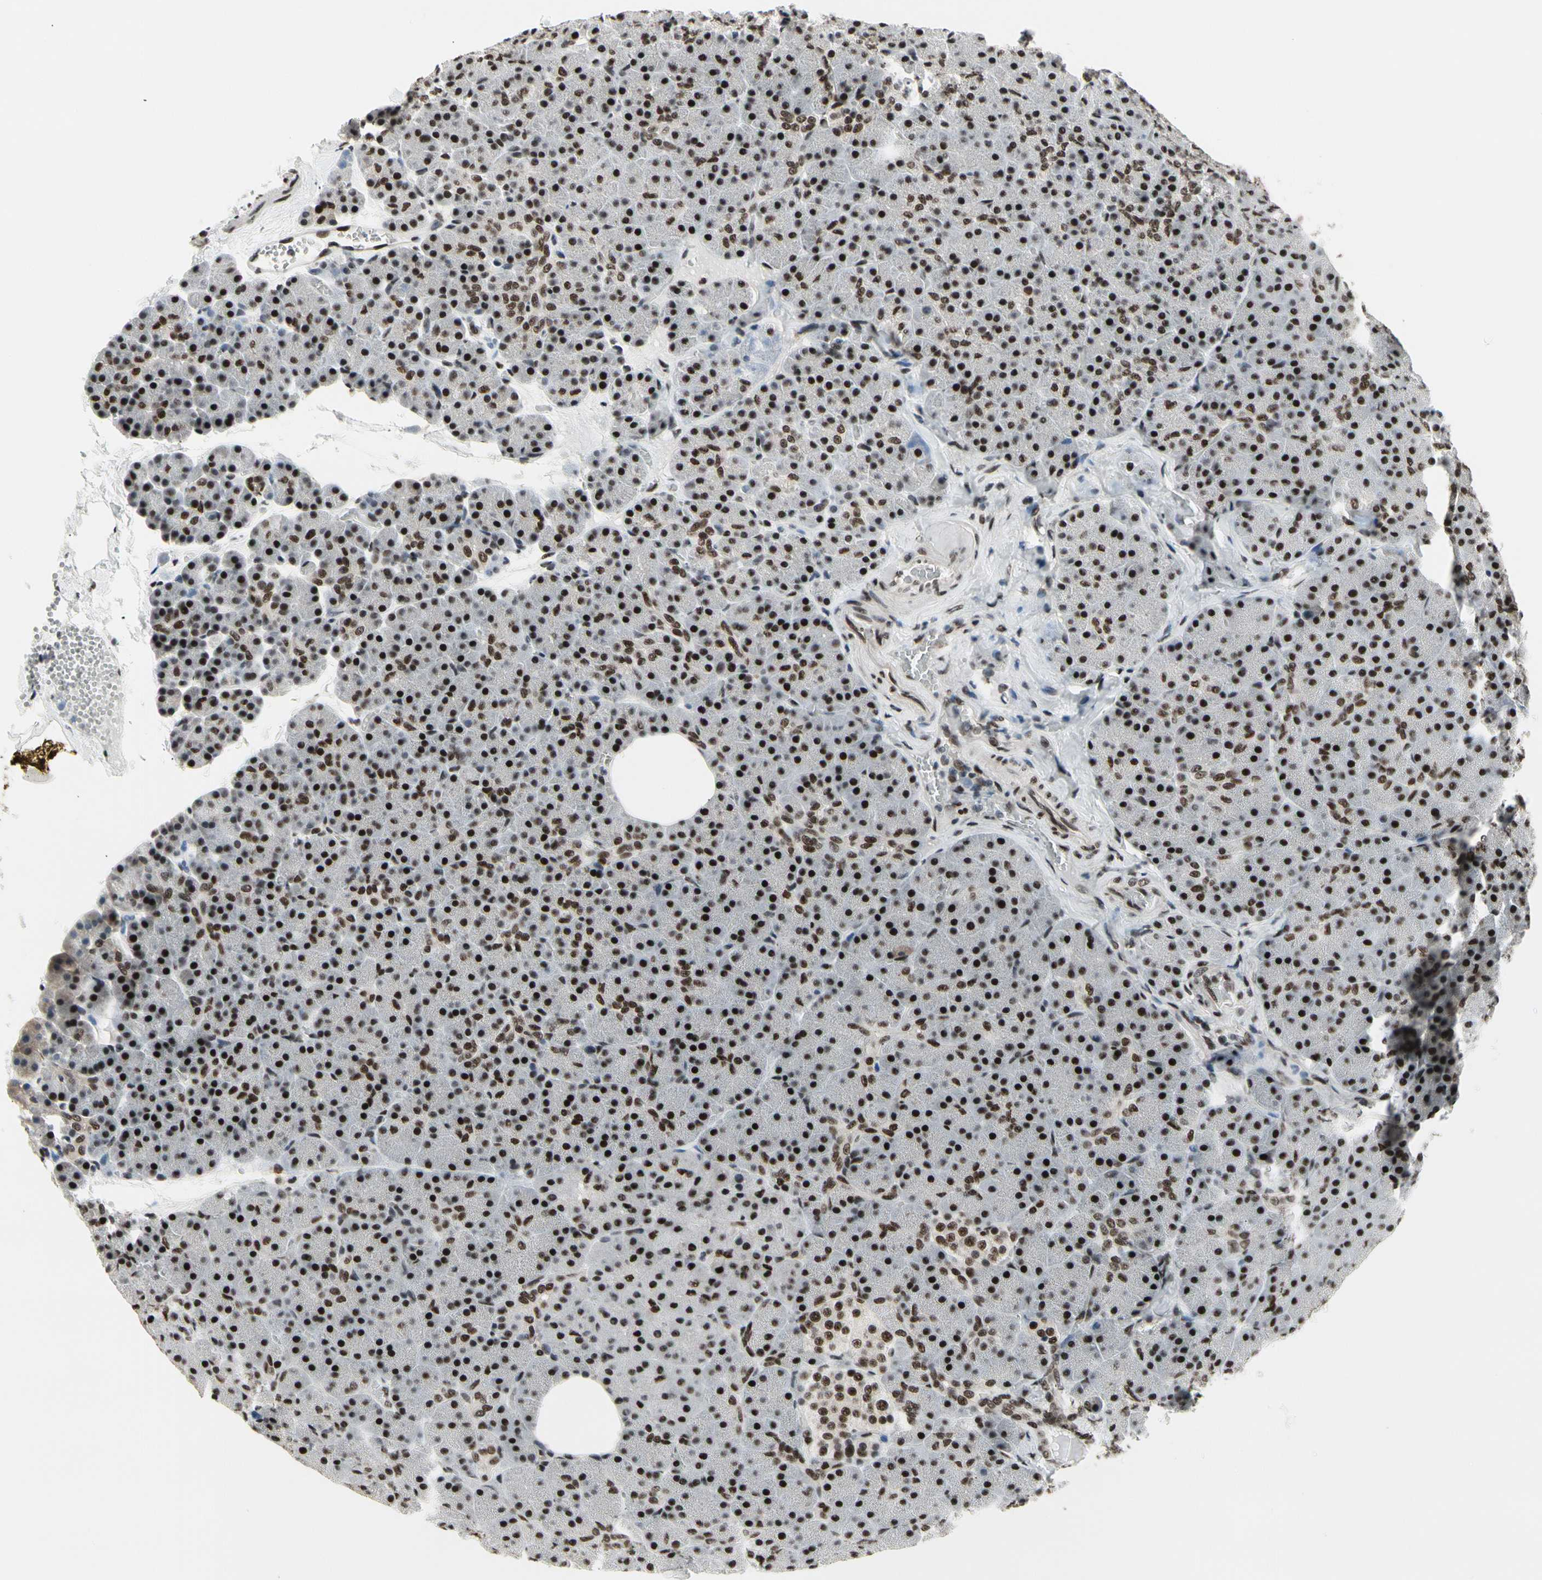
{"staining": {"intensity": "strong", "quantity": ">75%", "location": "nuclear"}, "tissue": "pancreas", "cell_type": "Exocrine glandular cells", "image_type": "normal", "snomed": [{"axis": "morphology", "description": "Normal tissue, NOS"}, {"axis": "topography", "description": "Pancreas"}], "caption": "High-power microscopy captured an IHC micrograph of unremarkable pancreas, revealing strong nuclear positivity in about >75% of exocrine glandular cells. (brown staining indicates protein expression, while blue staining denotes nuclei).", "gene": "SRSF11", "patient": {"sex": "female", "age": 35}}